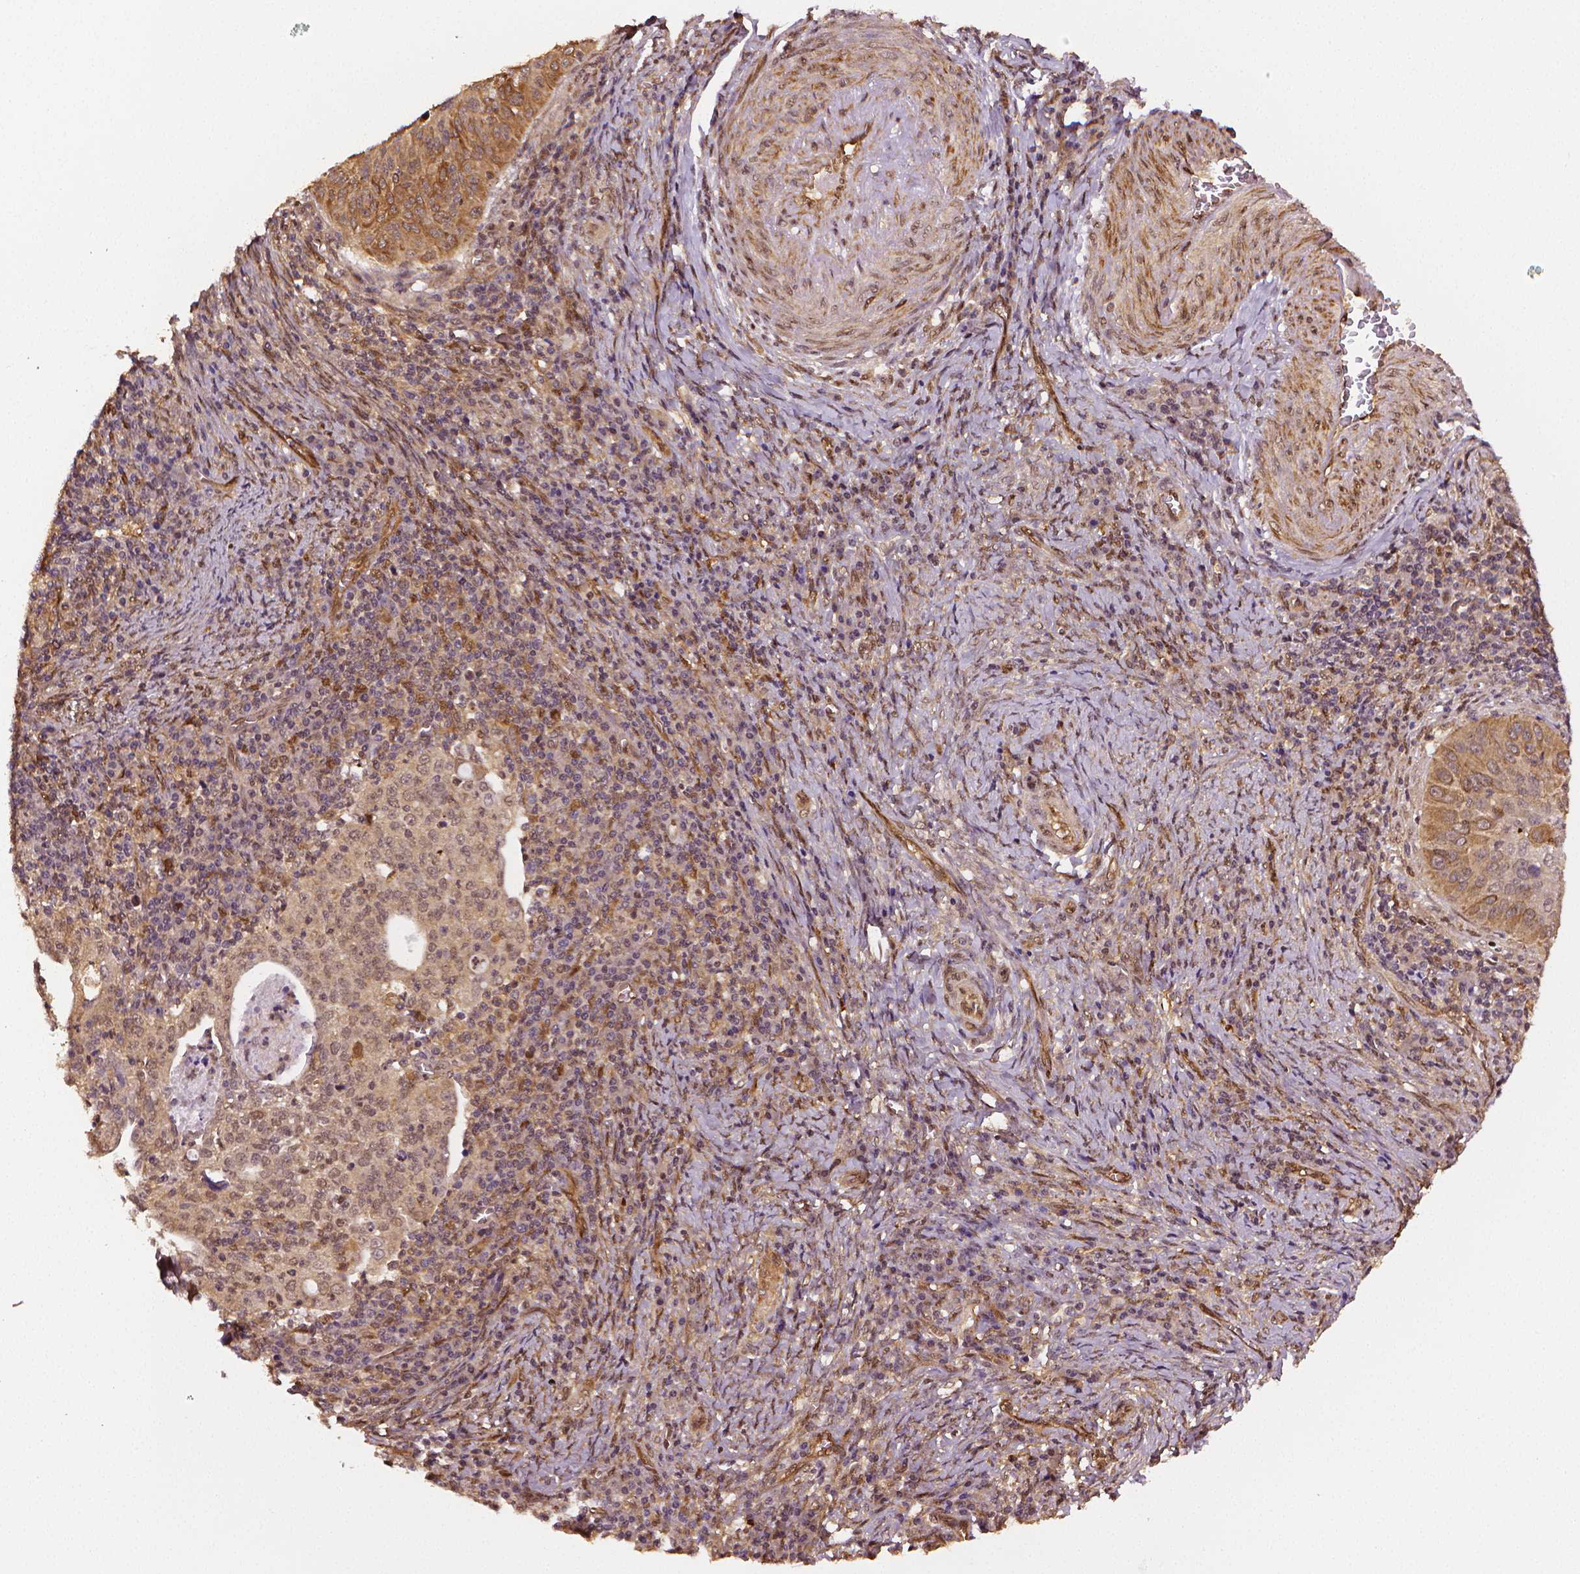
{"staining": {"intensity": "moderate", "quantity": "<25%", "location": "cytoplasmic/membranous"}, "tissue": "cervical cancer", "cell_type": "Tumor cells", "image_type": "cancer", "snomed": [{"axis": "morphology", "description": "Squamous cell carcinoma, NOS"}, {"axis": "topography", "description": "Cervix"}], "caption": "IHC micrograph of cervical cancer (squamous cell carcinoma) stained for a protein (brown), which exhibits low levels of moderate cytoplasmic/membranous expression in about <25% of tumor cells.", "gene": "STAT3", "patient": {"sex": "female", "age": 39}}